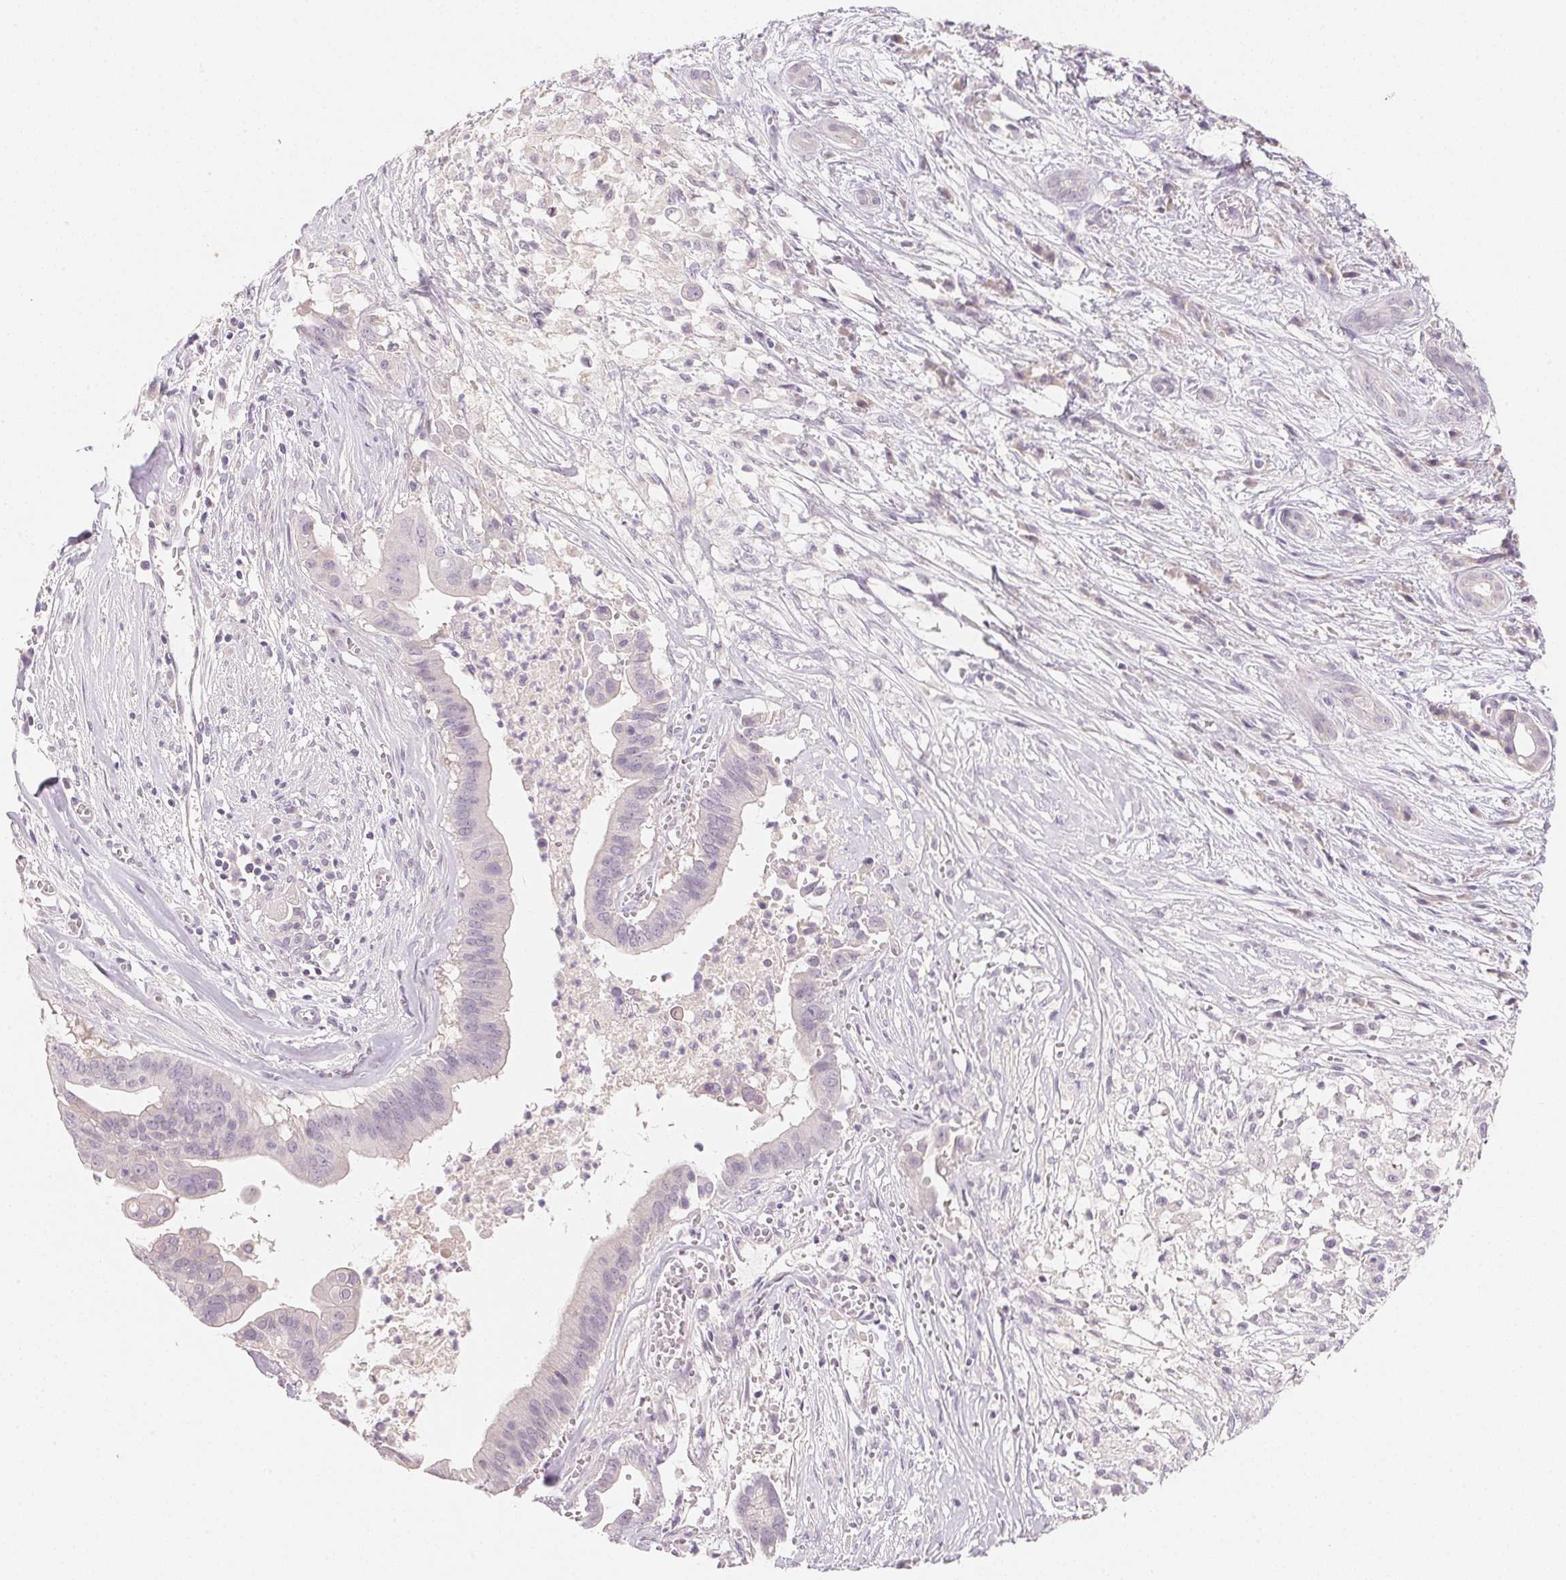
{"staining": {"intensity": "negative", "quantity": "none", "location": "none"}, "tissue": "pancreatic cancer", "cell_type": "Tumor cells", "image_type": "cancer", "snomed": [{"axis": "morphology", "description": "Adenocarcinoma, NOS"}, {"axis": "topography", "description": "Pancreas"}], "caption": "Tumor cells show no significant expression in pancreatic cancer.", "gene": "MCOLN3", "patient": {"sex": "male", "age": 61}}